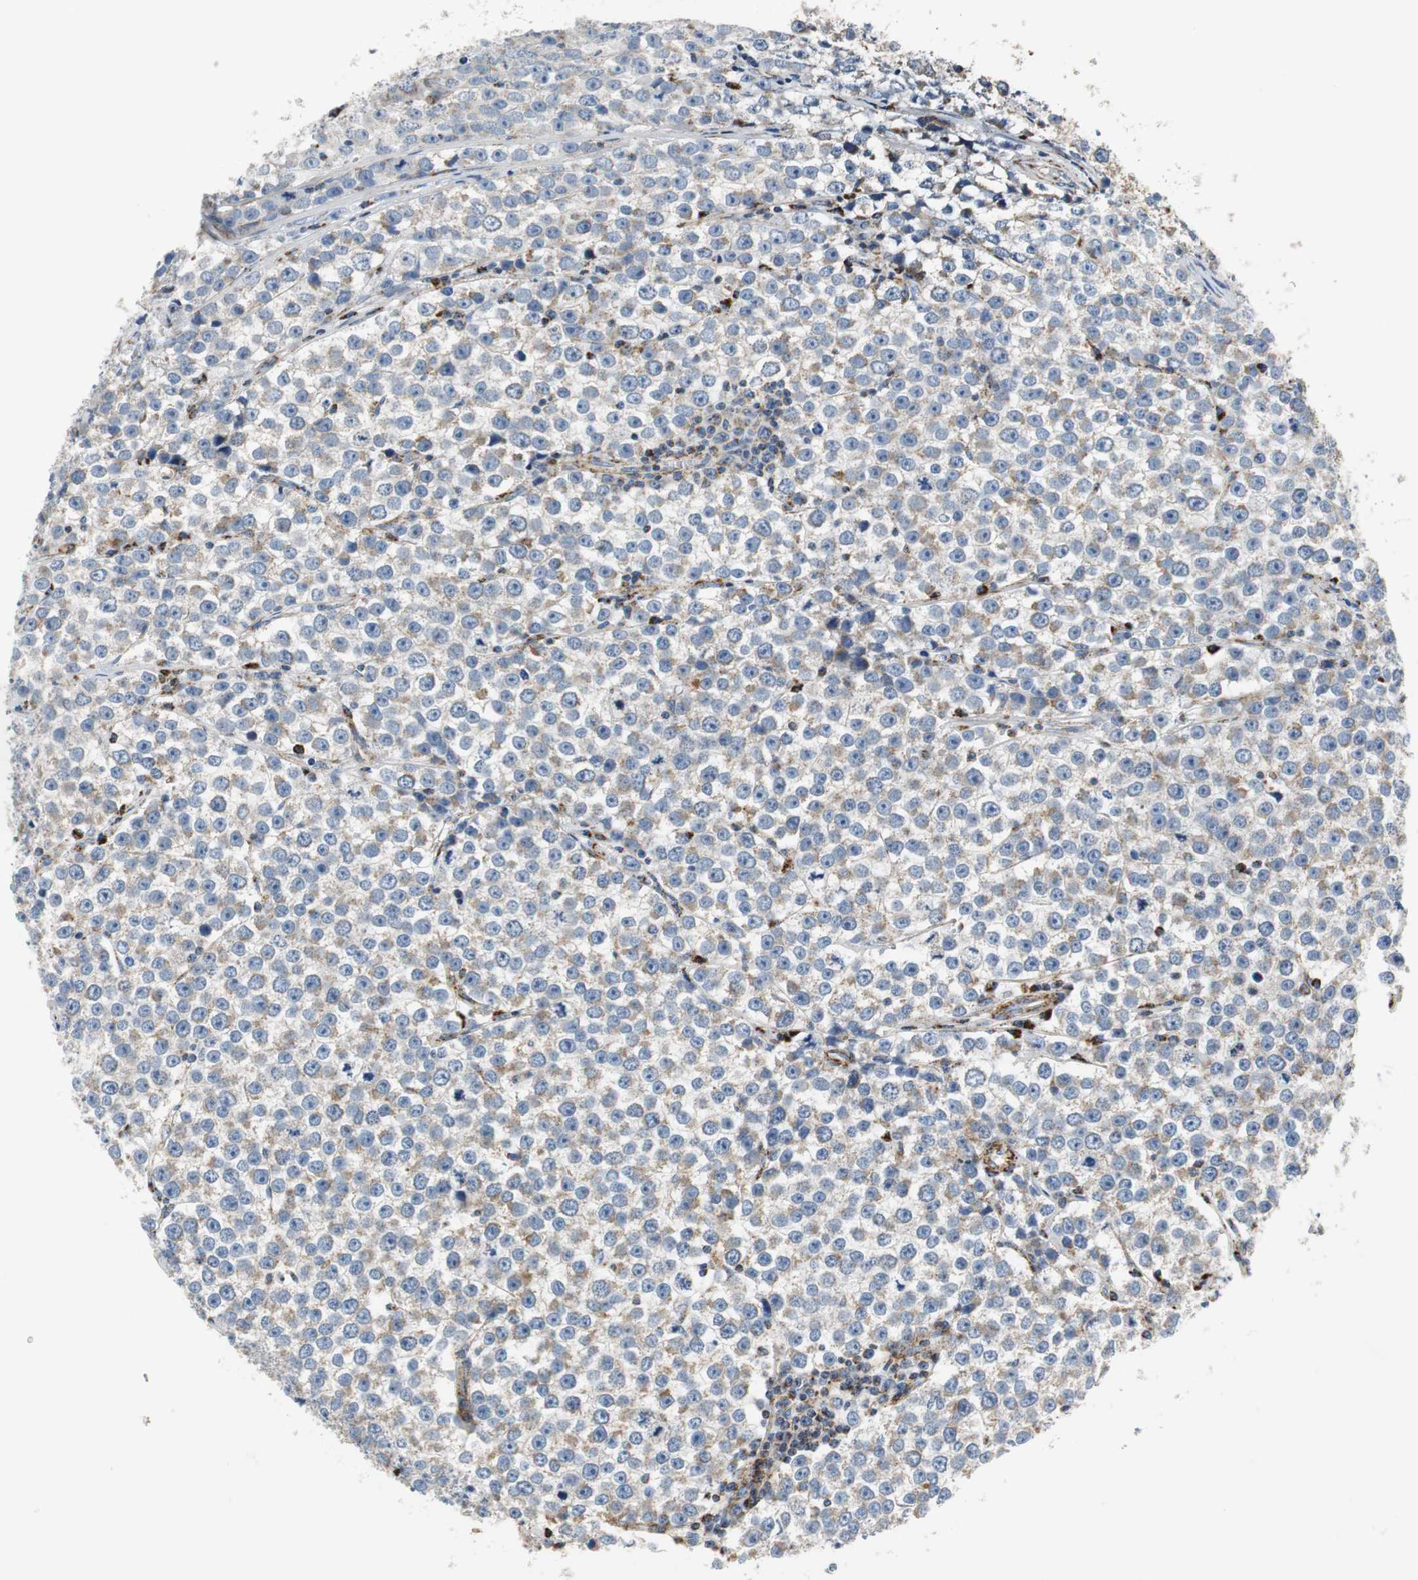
{"staining": {"intensity": "weak", "quantity": ">75%", "location": "cytoplasmic/membranous"}, "tissue": "testis cancer", "cell_type": "Tumor cells", "image_type": "cancer", "snomed": [{"axis": "morphology", "description": "Seminoma, NOS"}, {"axis": "morphology", "description": "Carcinoma, Embryonal, NOS"}, {"axis": "topography", "description": "Testis"}], "caption": "A low amount of weak cytoplasmic/membranous staining is present in approximately >75% of tumor cells in seminoma (testis) tissue.", "gene": "C1QTNF7", "patient": {"sex": "male", "age": 52}}